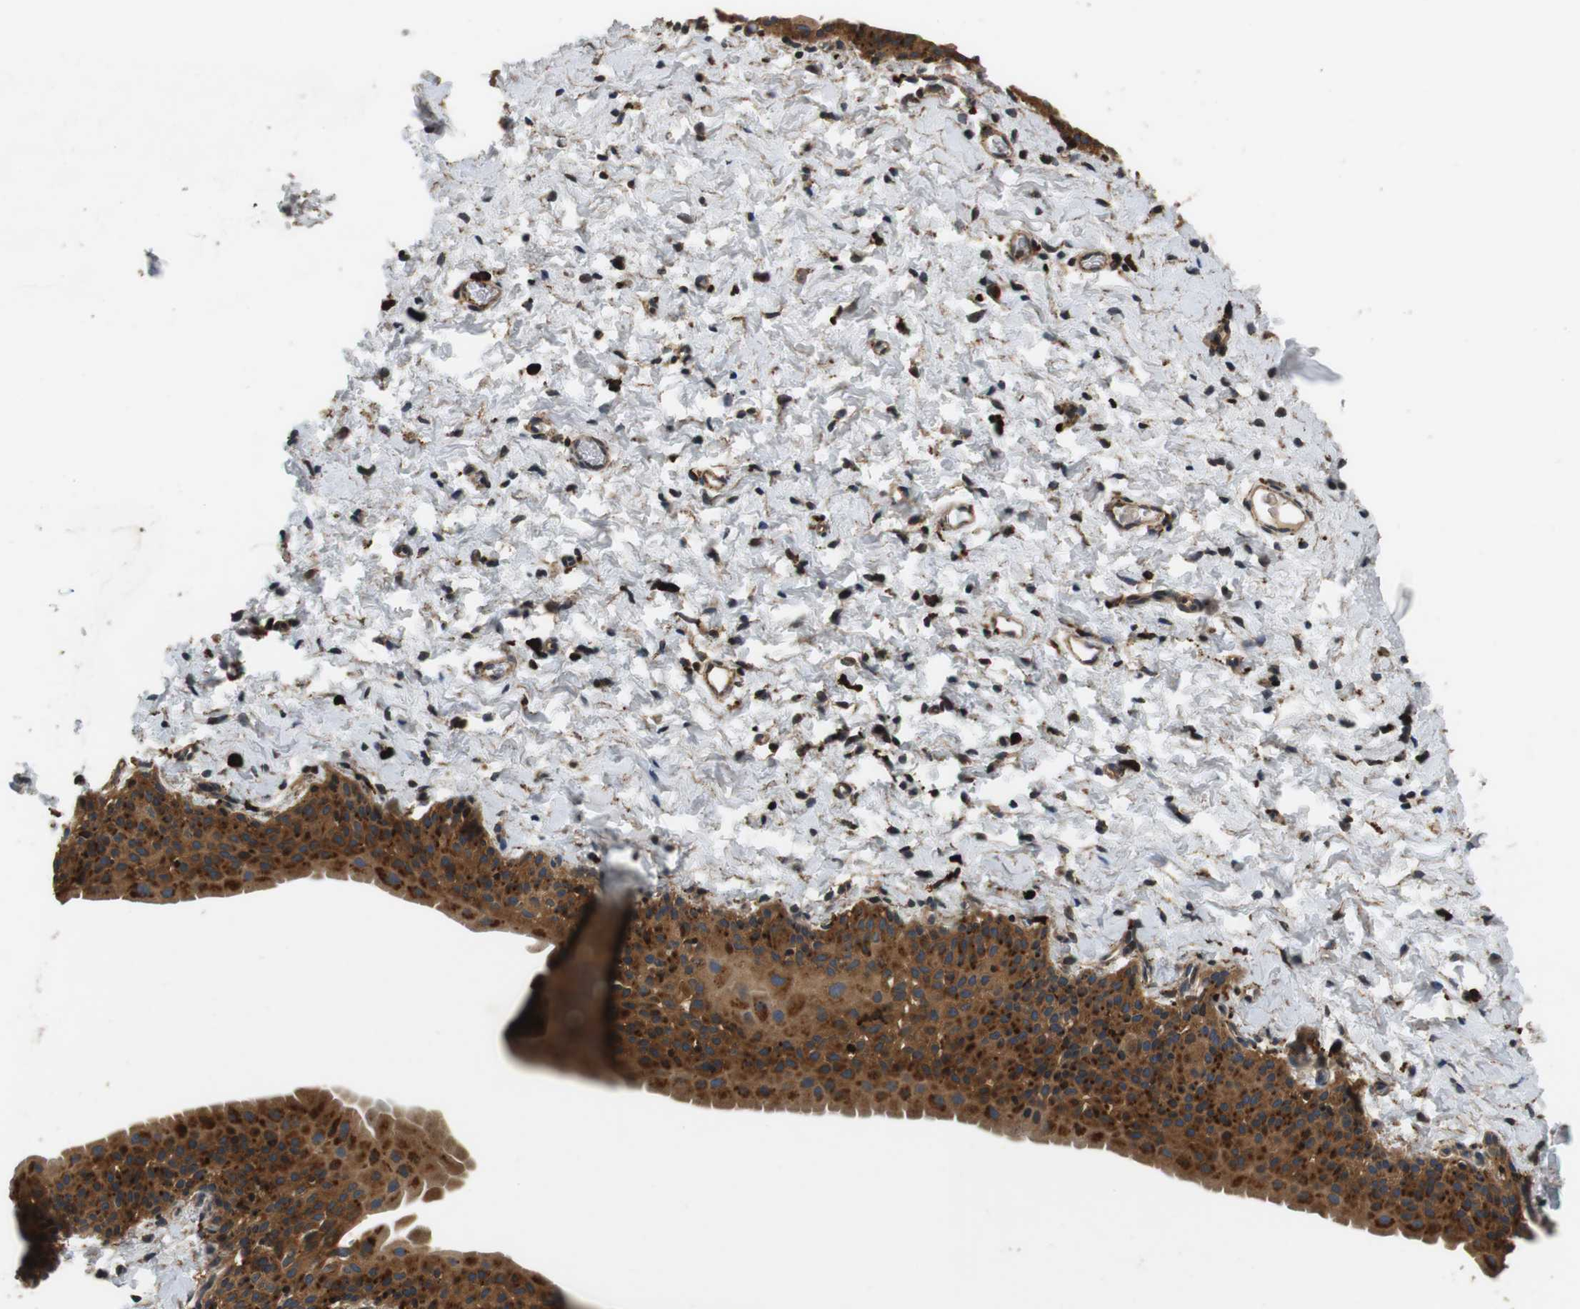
{"staining": {"intensity": "moderate", "quantity": ">75%", "location": "cytoplasmic/membranous"}, "tissue": "smooth muscle", "cell_type": "Smooth muscle cells", "image_type": "normal", "snomed": [{"axis": "morphology", "description": "Normal tissue, NOS"}, {"axis": "topography", "description": "Smooth muscle"}], "caption": "Protein analysis of benign smooth muscle displays moderate cytoplasmic/membranous staining in approximately >75% of smooth muscle cells. The staining is performed using DAB brown chromogen to label protein expression. The nuclei are counter-stained blue using hematoxylin.", "gene": "TXNRD1", "patient": {"sex": "male", "age": 16}}